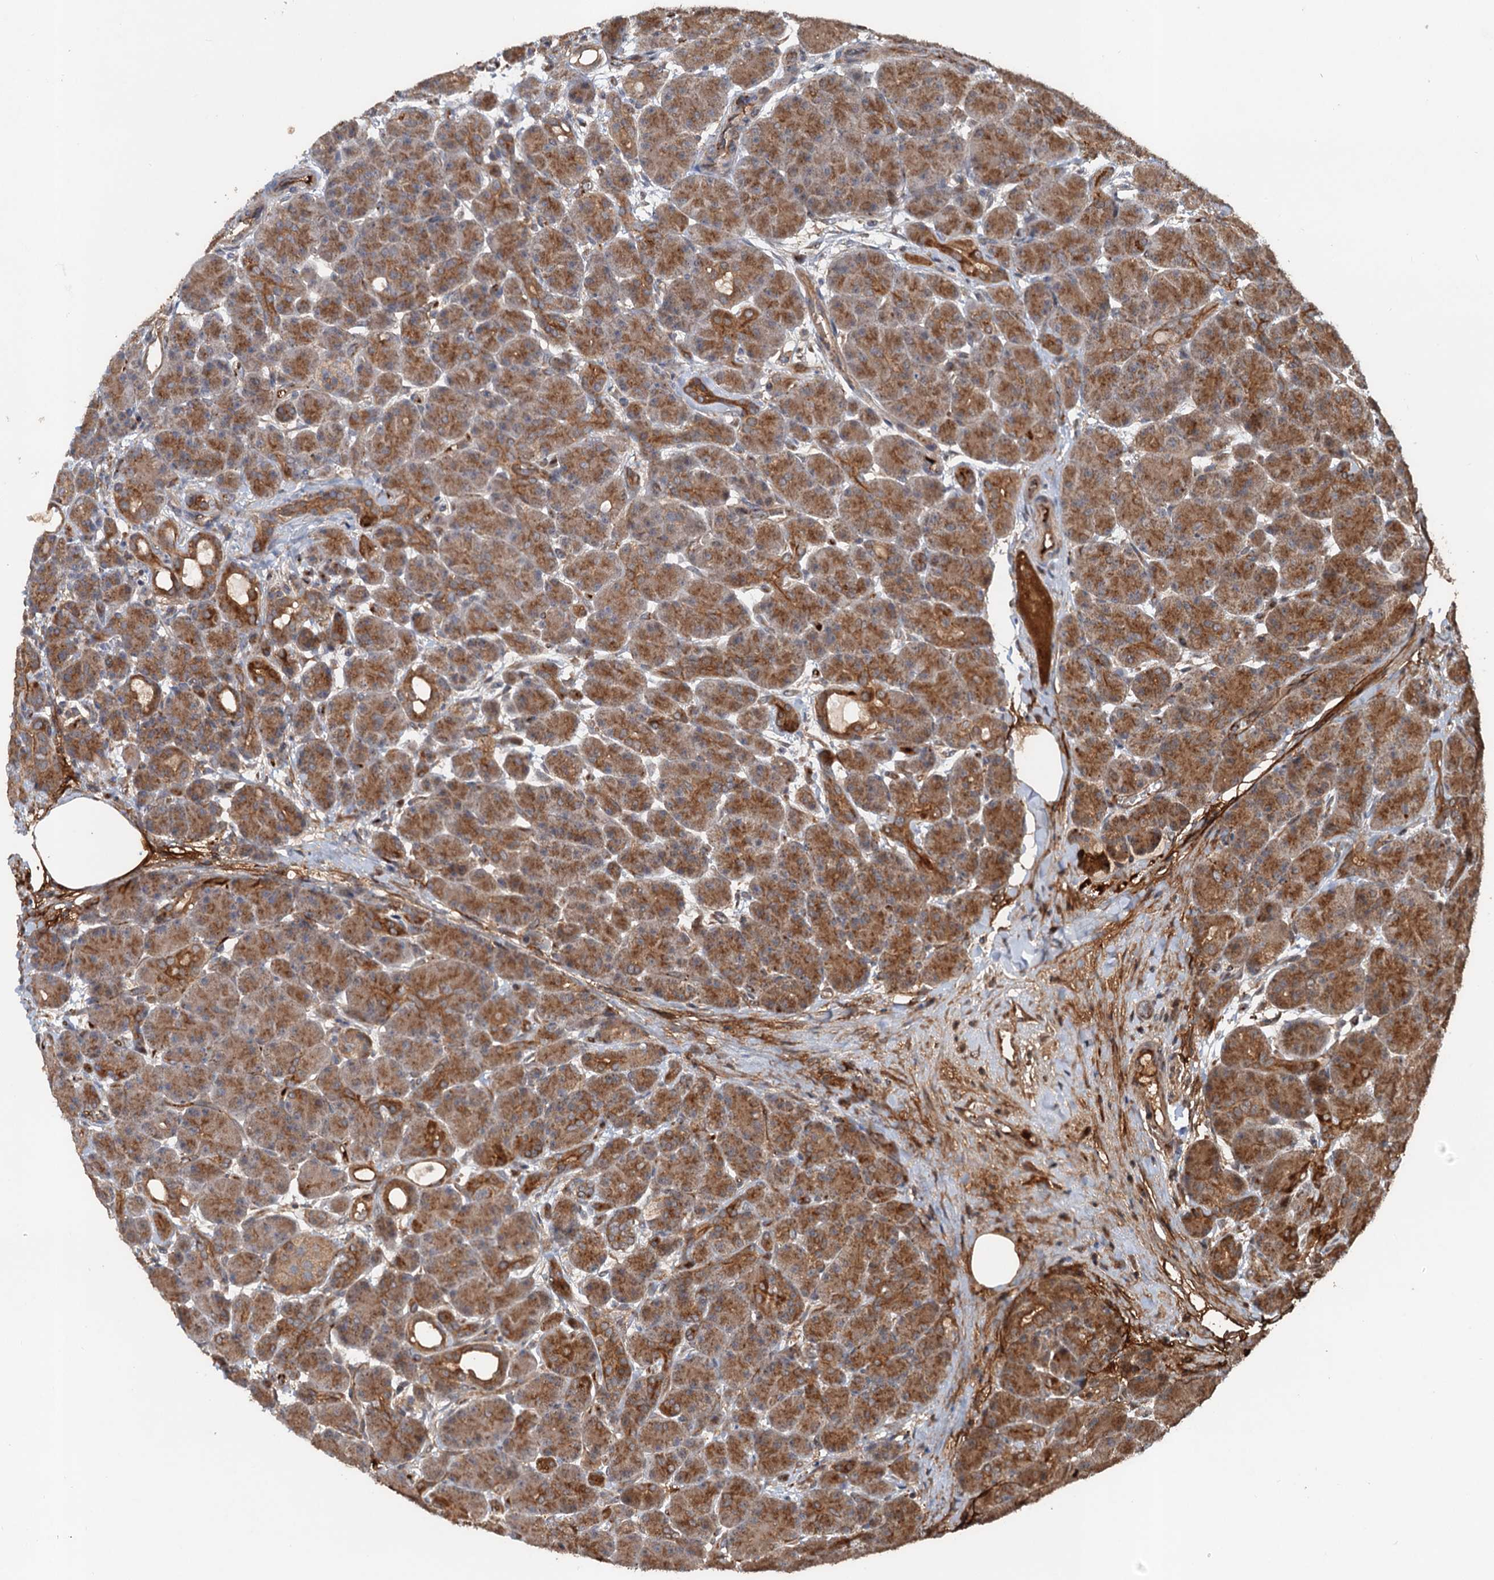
{"staining": {"intensity": "moderate", "quantity": ">75%", "location": "cytoplasmic/membranous"}, "tissue": "pancreas", "cell_type": "Exocrine glandular cells", "image_type": "normal", "snomed": [{"axis": "morphology", "description": "Normal tissue, NOS"}, {"axis": "topography", "description": "Pancreas"}], "caption": "The histopathology image demonstrates staining of unremarkable pancreas, revealing moderate cytoplasmic/membranous protein positivity (brown color) within exocrine glandular cells. (DAB (3,3'-diaminobenzidine) = brown stain, brightfield microscopy at high magnification).", "gene": "DEXI", "patient": {"sex": "male", "age": 63}}